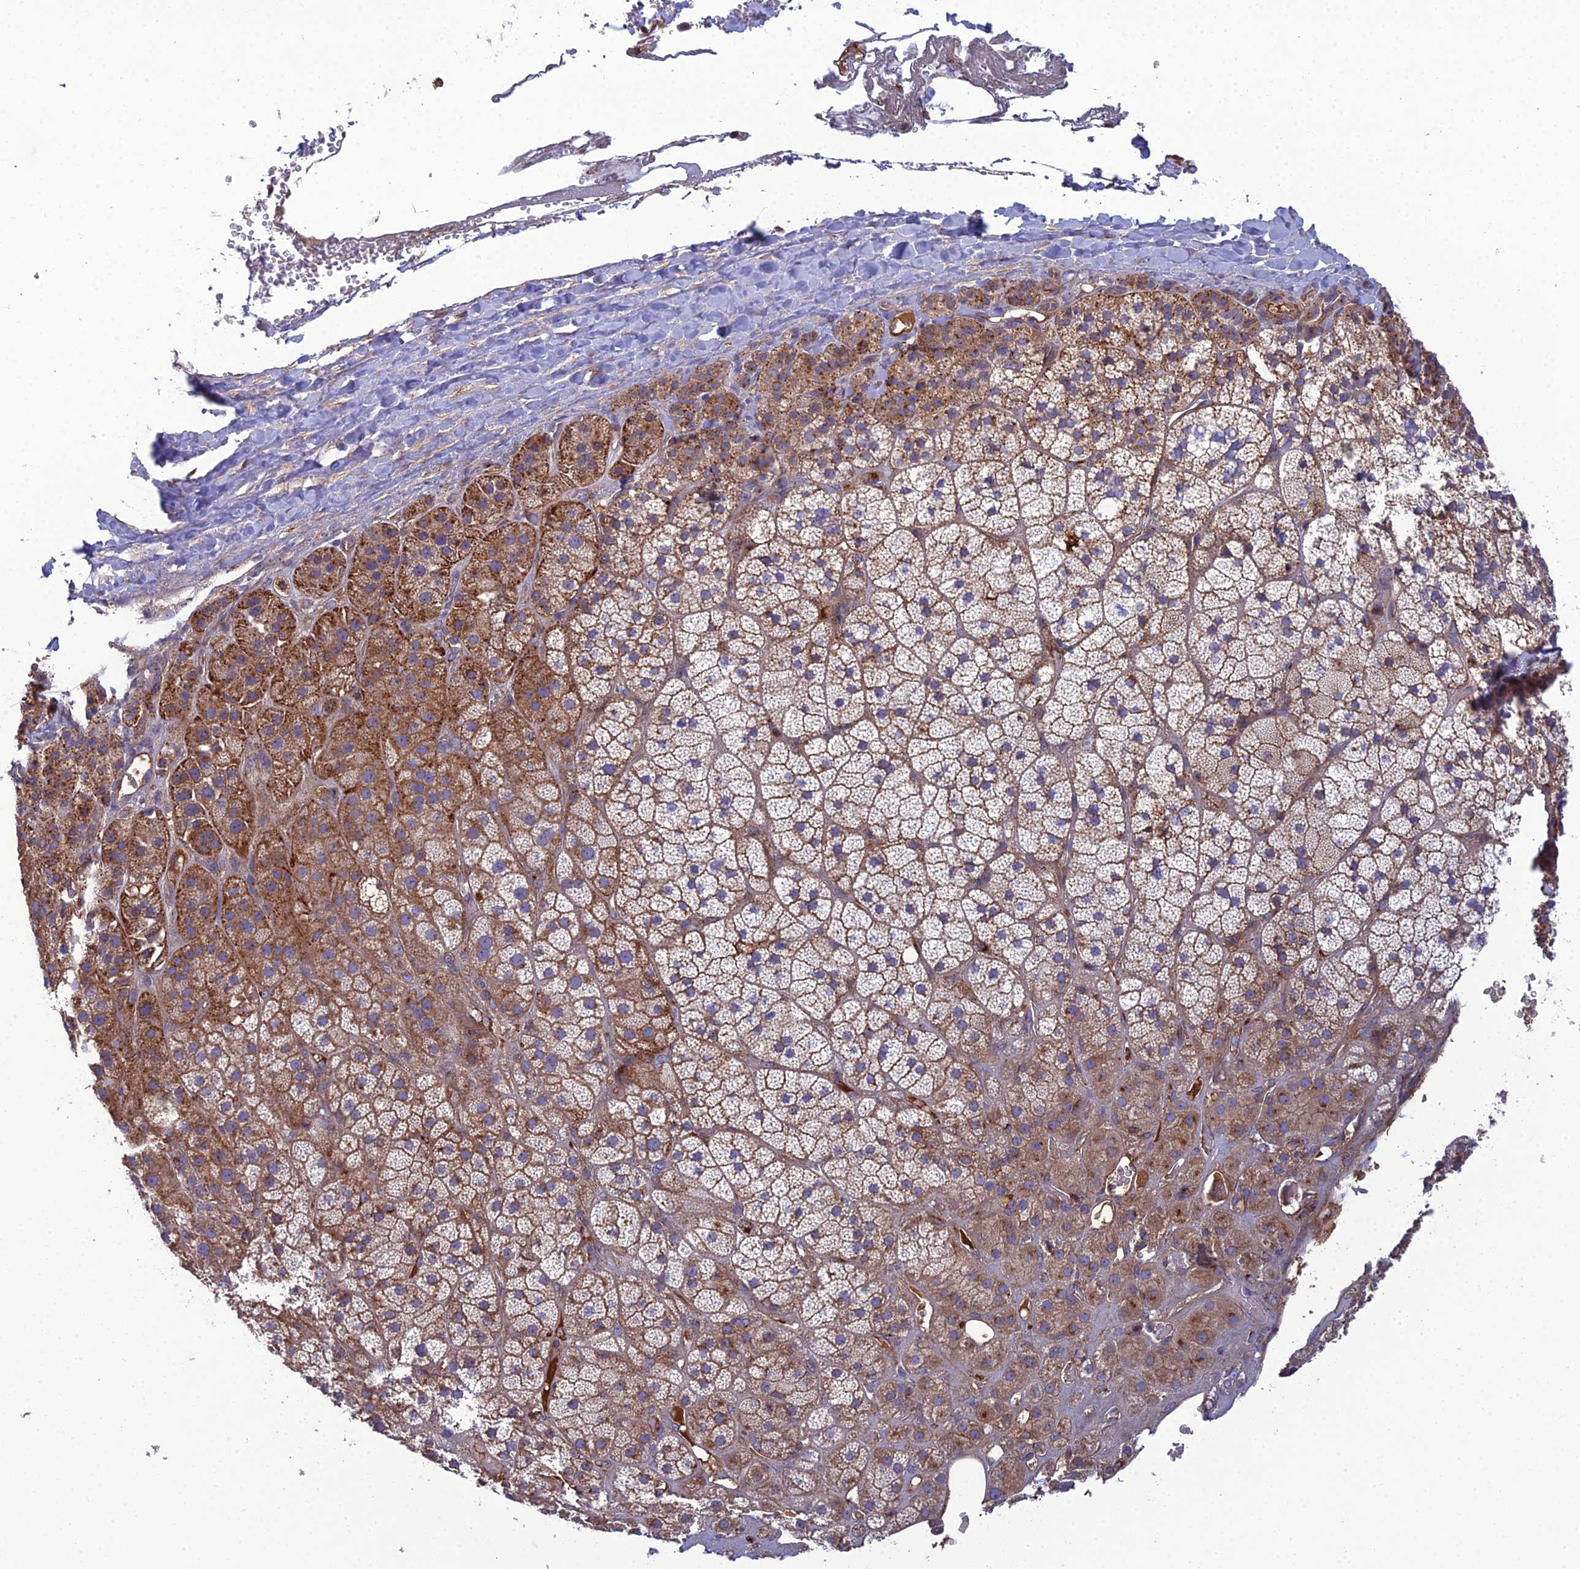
{"staining": {"intensity": "moderate", "quantity": ">75%", "location": "cytoplasmic/membranous"}, "tissue": "adrenal gland", "cell_type": "Glandular cells", "image_type": "normal", "snomed": [{"axis": "morphology", "description": "Normal tissue, NOS"}, {"axis": "topography", "description": "Adrenal gland"}], "caption": "Glandular cells demonstrate moderate cytoplasmic/membranous staining in about >75% of cells in unremarkable adrenal gland.", "gene": "LNPEP", "patient": {"sex": "male", "age": 57}}